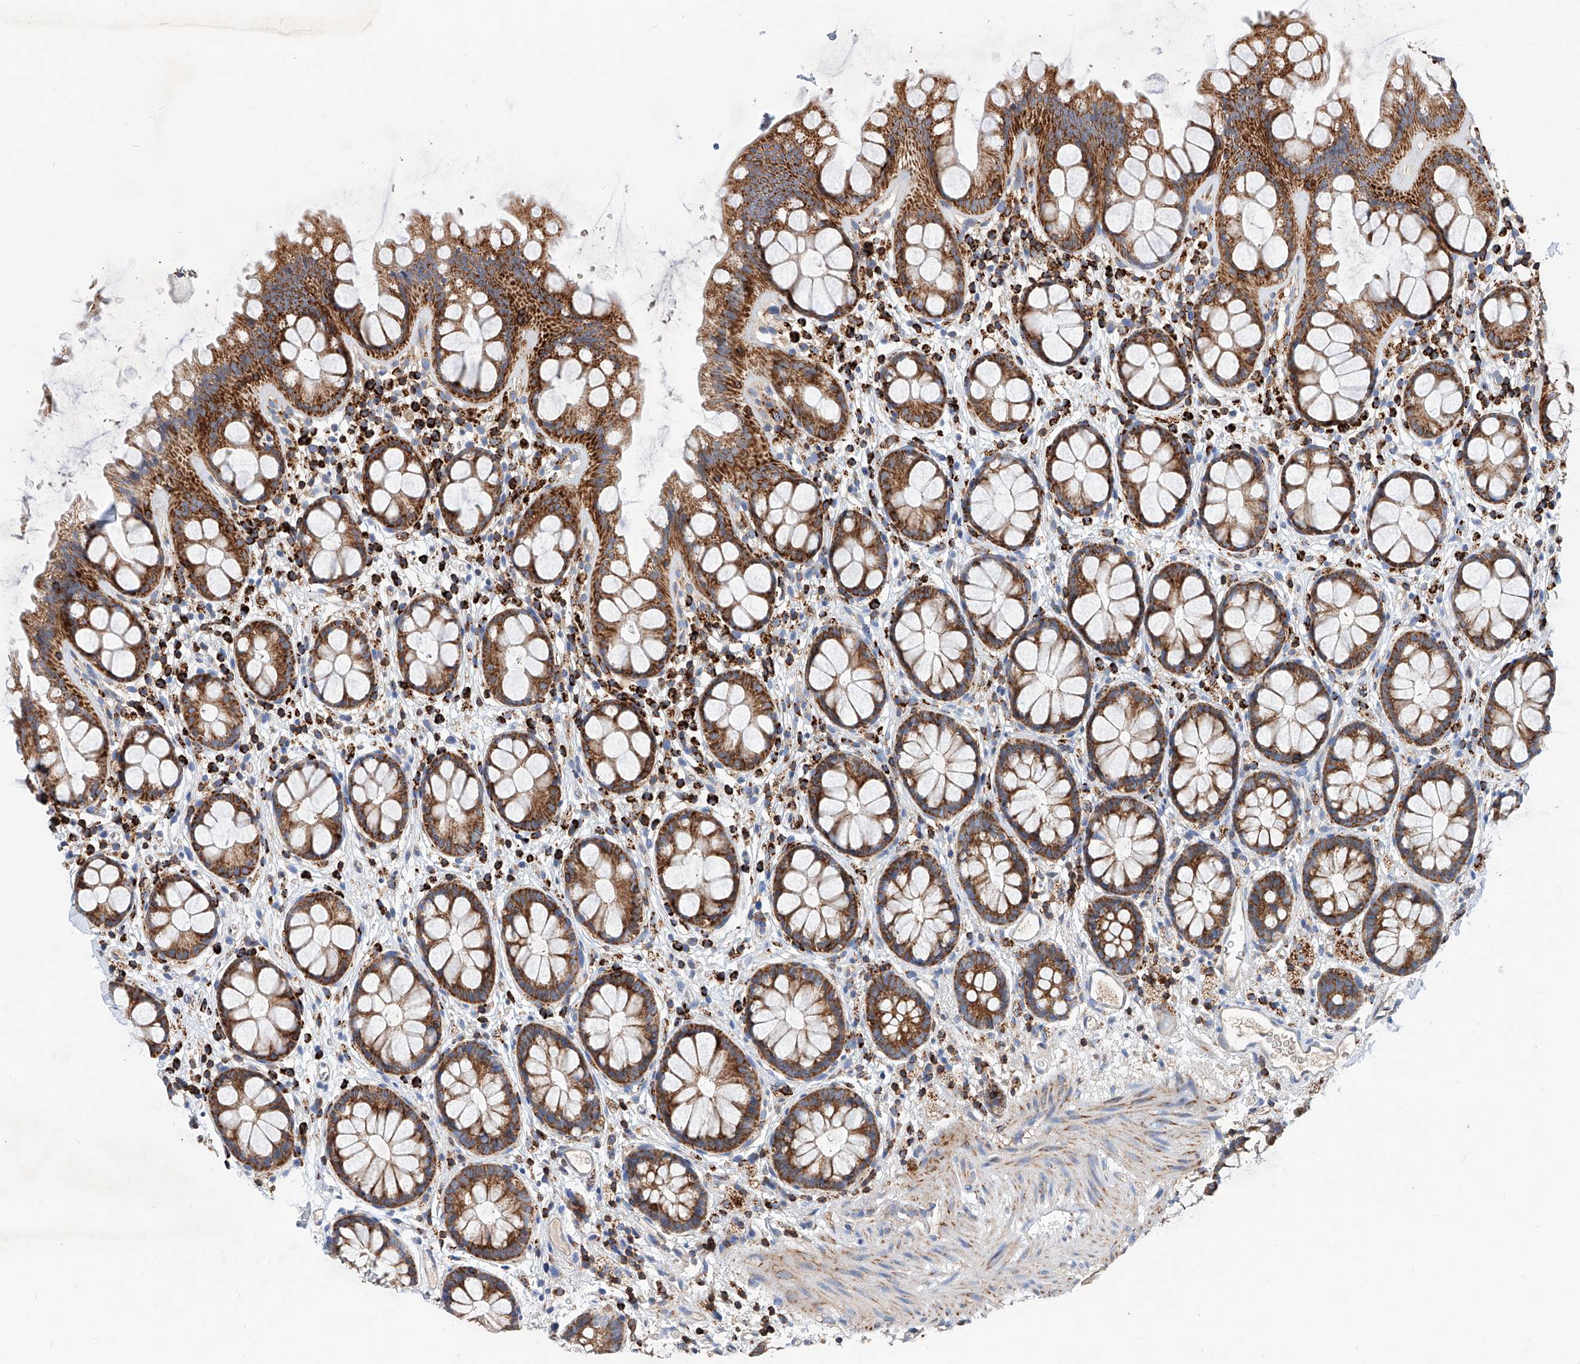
{"staining": {"intensity": "strong", "quantity": ">75%", "location": "cytoplasmic/membranous"}, "tissue": "rectum", "cell_type": "Glandular cells", "image_type": "normal", "snomed": [{"axis": "morphology", "description": "Normal tissue, NOS"}, {"axis": "topography", "description": "Rectum"}], "caption": "Protein analysis of unremarkable rectum displays strong cytoplasmic/membranous staining in approximately >75% of glandular cells. The protein is shown in brown color, while the nuclei are stained blue.", "gene": "CPNE5", "patient": {"sex": "female", "age": 65}}